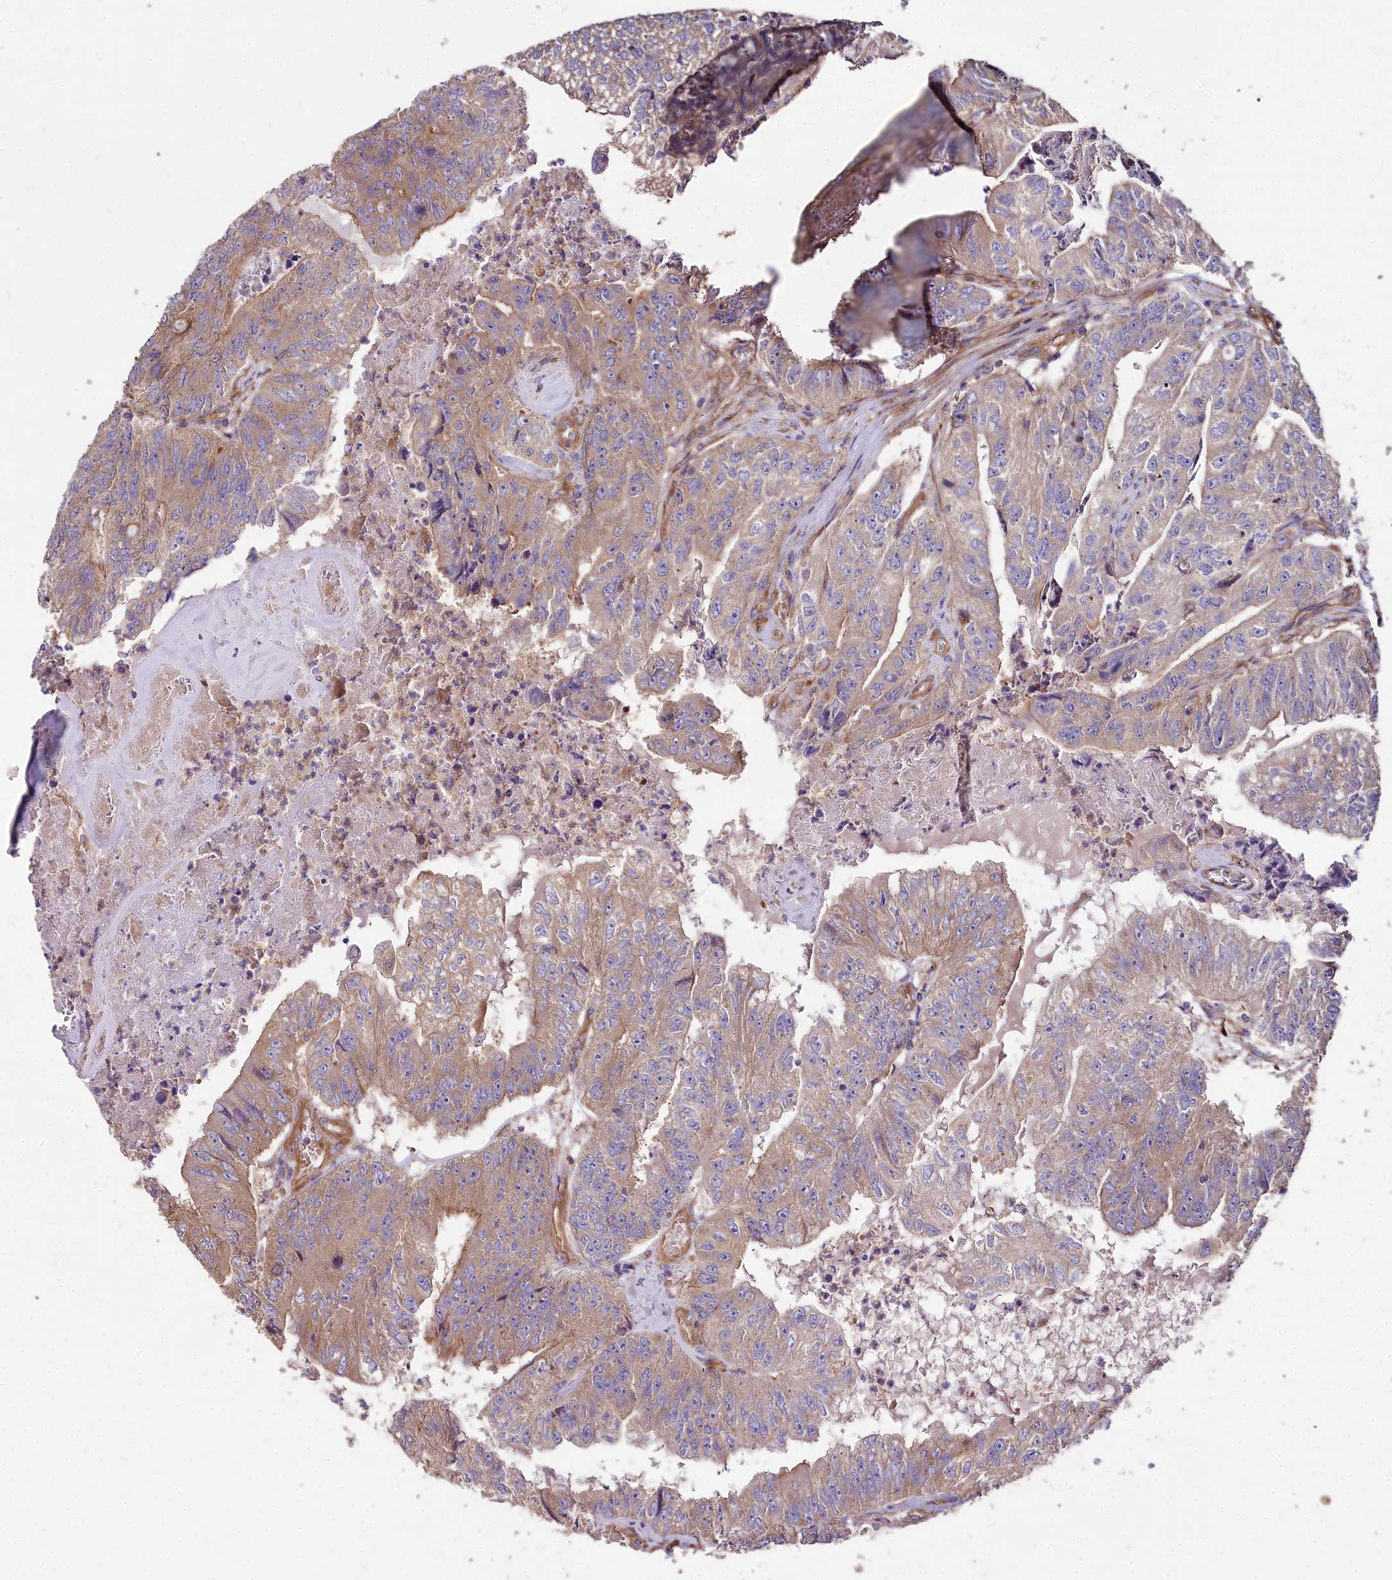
{"staining": {"intensity": "weak", "quantity": ">75%", "location": "cytoplasmic/membranous"}, "tissue": "colorectal cancer", "cell_type": "Tumor cells", "image_type": "cancer", "snomed": [{"axis": "morphology", "description": "Adenocarcinoma, NOS"}, {"axis": "topography", "description": "Colon"}], "caption": "Immunohistochemistry (IHC) (DAB (3,3'-diaminobenzidine)) staining of human colorectal cancer (adenocarcinoma) exhibits weak cytoplasmic/membranous protein positivity in about >75% of tumor cells. (Stains: DAB (3,3'-diaminobenzidine) in brown, nuclei in blue, Microscopy: brightfield microscopy at high magnification).", "gene": "DCTN3", "patient": {"sex": "female", "age": 67}}